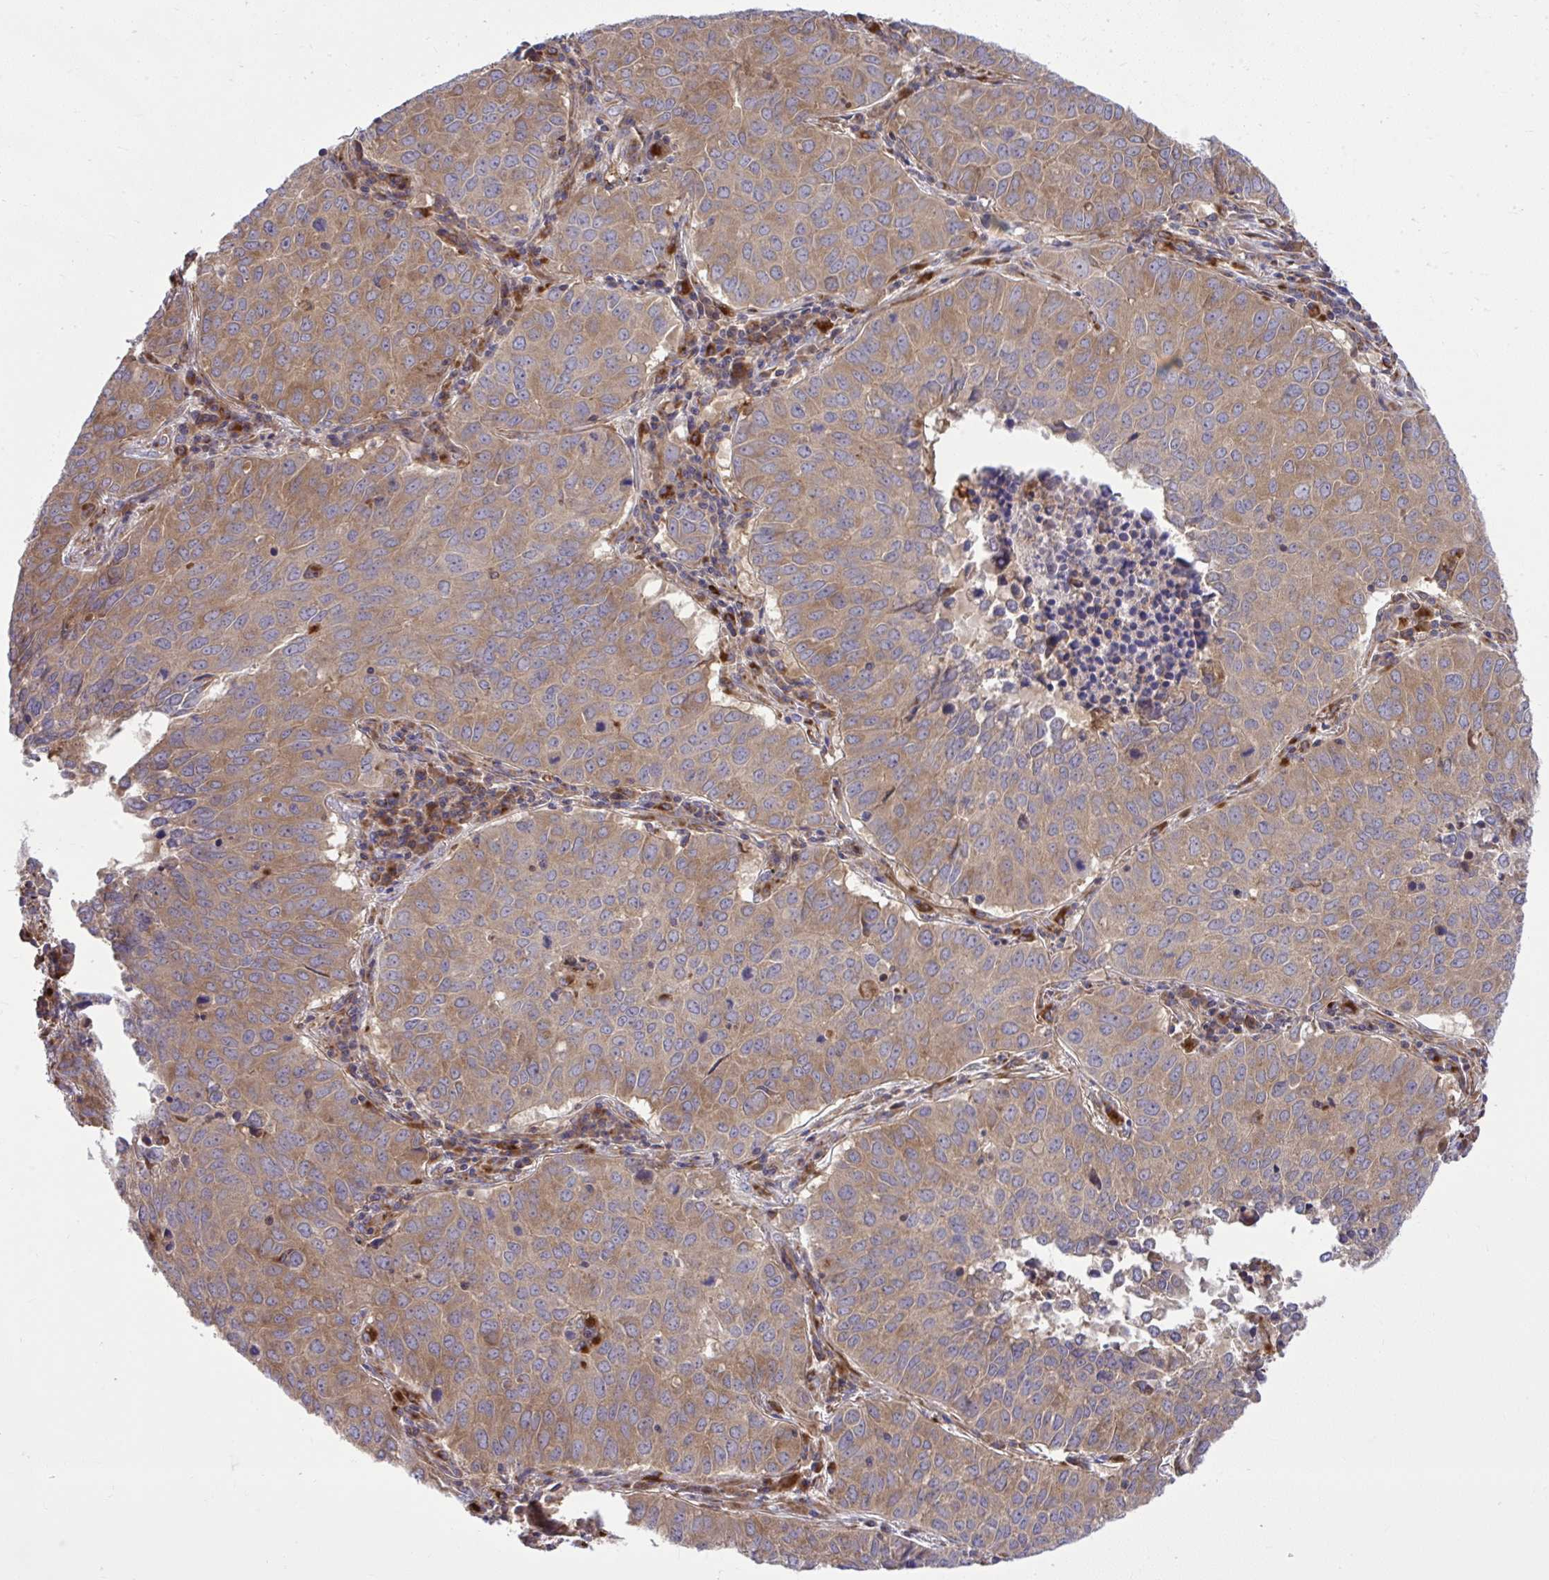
{"staining": {"intensity": "weak", "quantity": ">75%", "location": "cytoplasmic/membranous"}, "tissue": "lung cancer", "cell_type": "Tumor cells", "image_type": "cancer", "snomed": [{"axis": "morphology", "description": "Adenocarcinoma, NOS"}, {"axis": "topography", "description": "Lung"}], "caption": "There is low levels of weak cytoplasmic/membranous staining in tumor cells of lung adenocarcinoma, as demonstrated by immunohistochemical staining (brown color).", "gene": "PAIP2", "patient": {"sex": "female", "age": 50}}